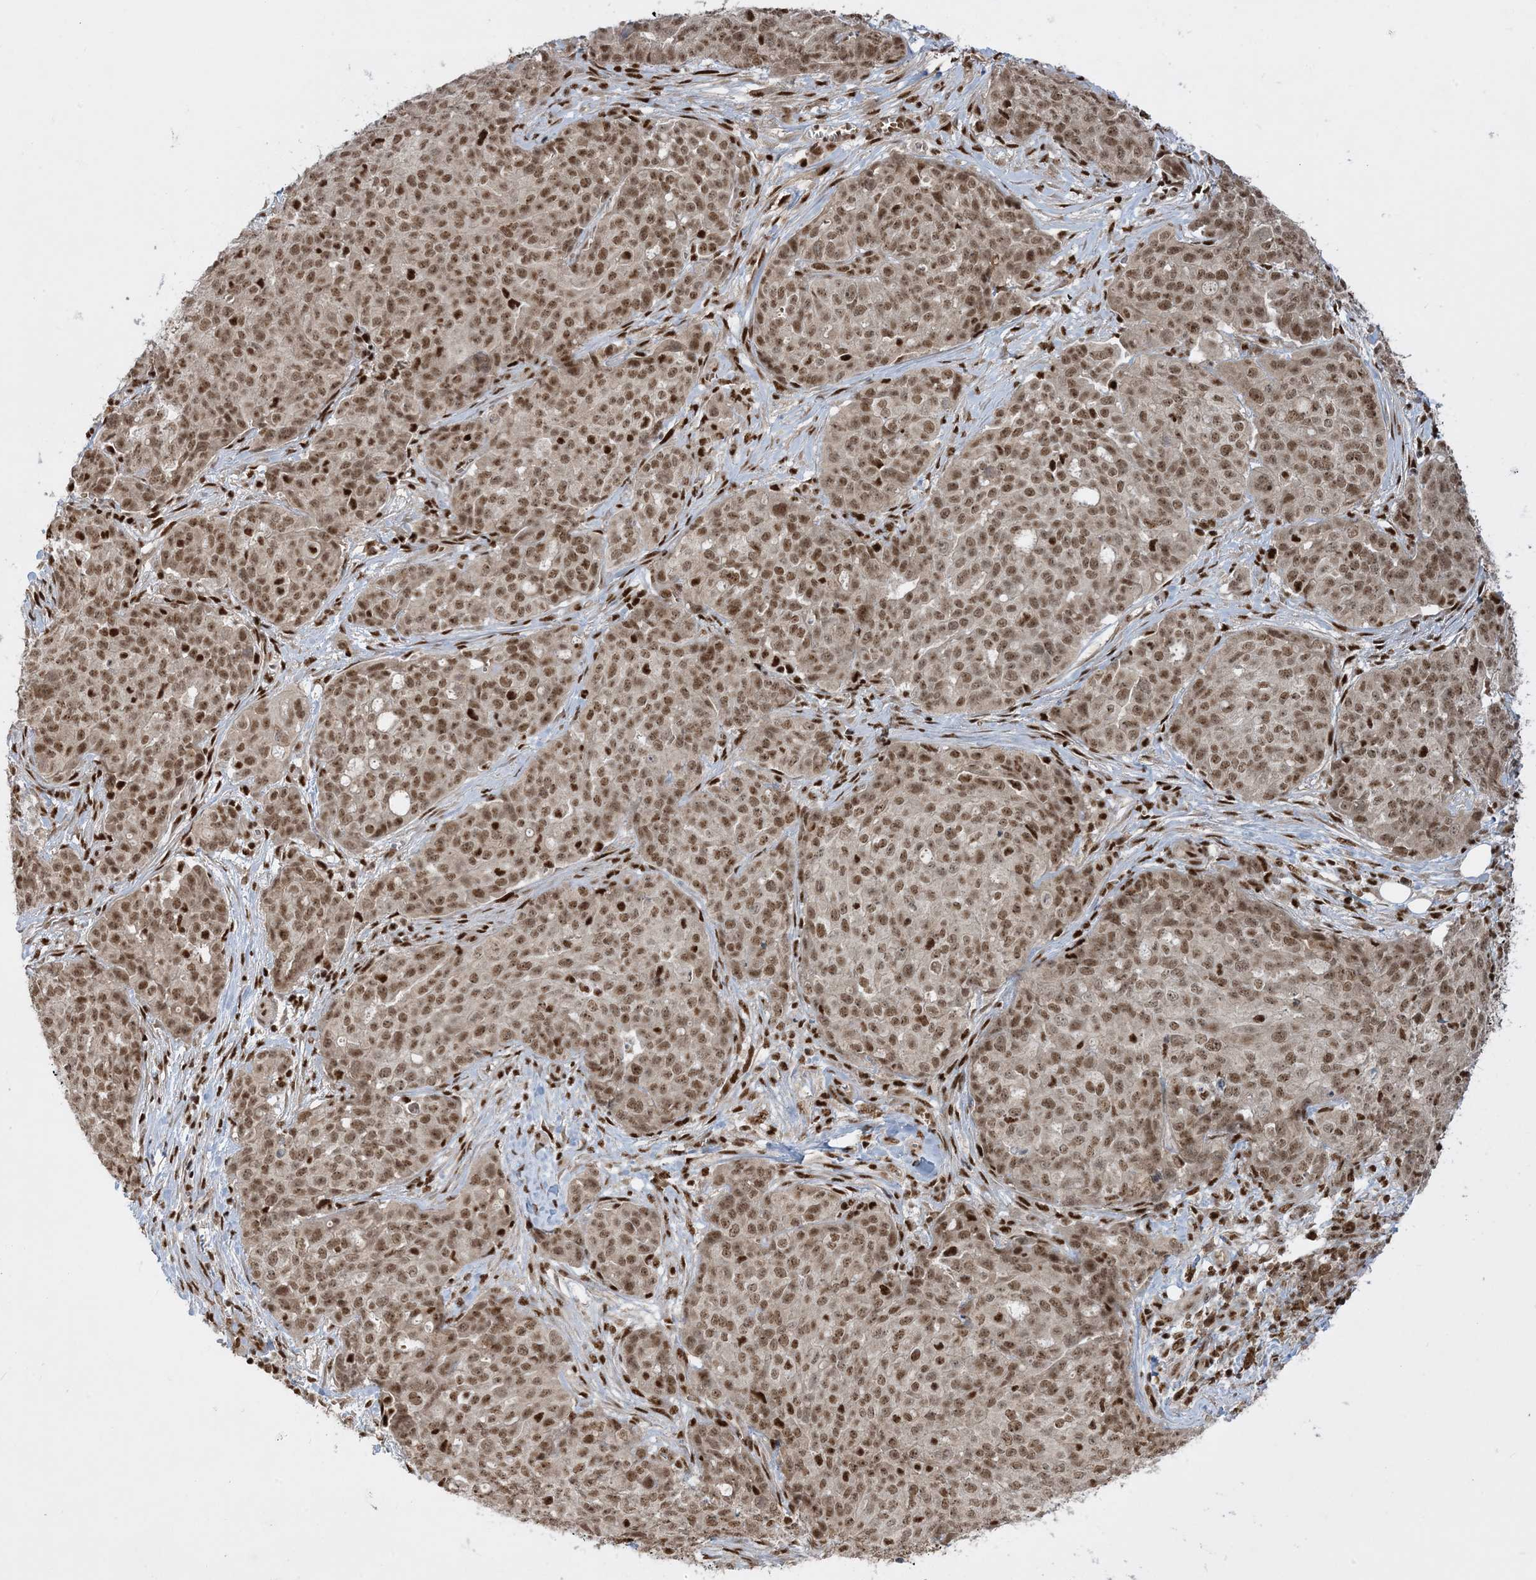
{"staining": {"intensity": "moderate", "quantity": ">75%", "location": "nuclear"}, "tissue": "ovarian cancer", "cell_type": "Tumor cells", "image_type": "cancer", "snomed": [{"axis": "morphology", "description": "Cystadenocarcinoma, serous, NOS"}, {"axis": "topography", "description": "Soft tissue"}, {"axis": "topography", "description": "Ovary"}], "caption": "Immunohistochemical staining of ovarian serous cystadenocarcinoma displays moderate nuclear protein expression in about >75% of tumor cells. (DAB (3,3'-diaminobenzidine) = brown stain, brightfield microscopy at high magnification).", "gene": "PPIL2", "patient": {"sex": "female", "age": 57}}